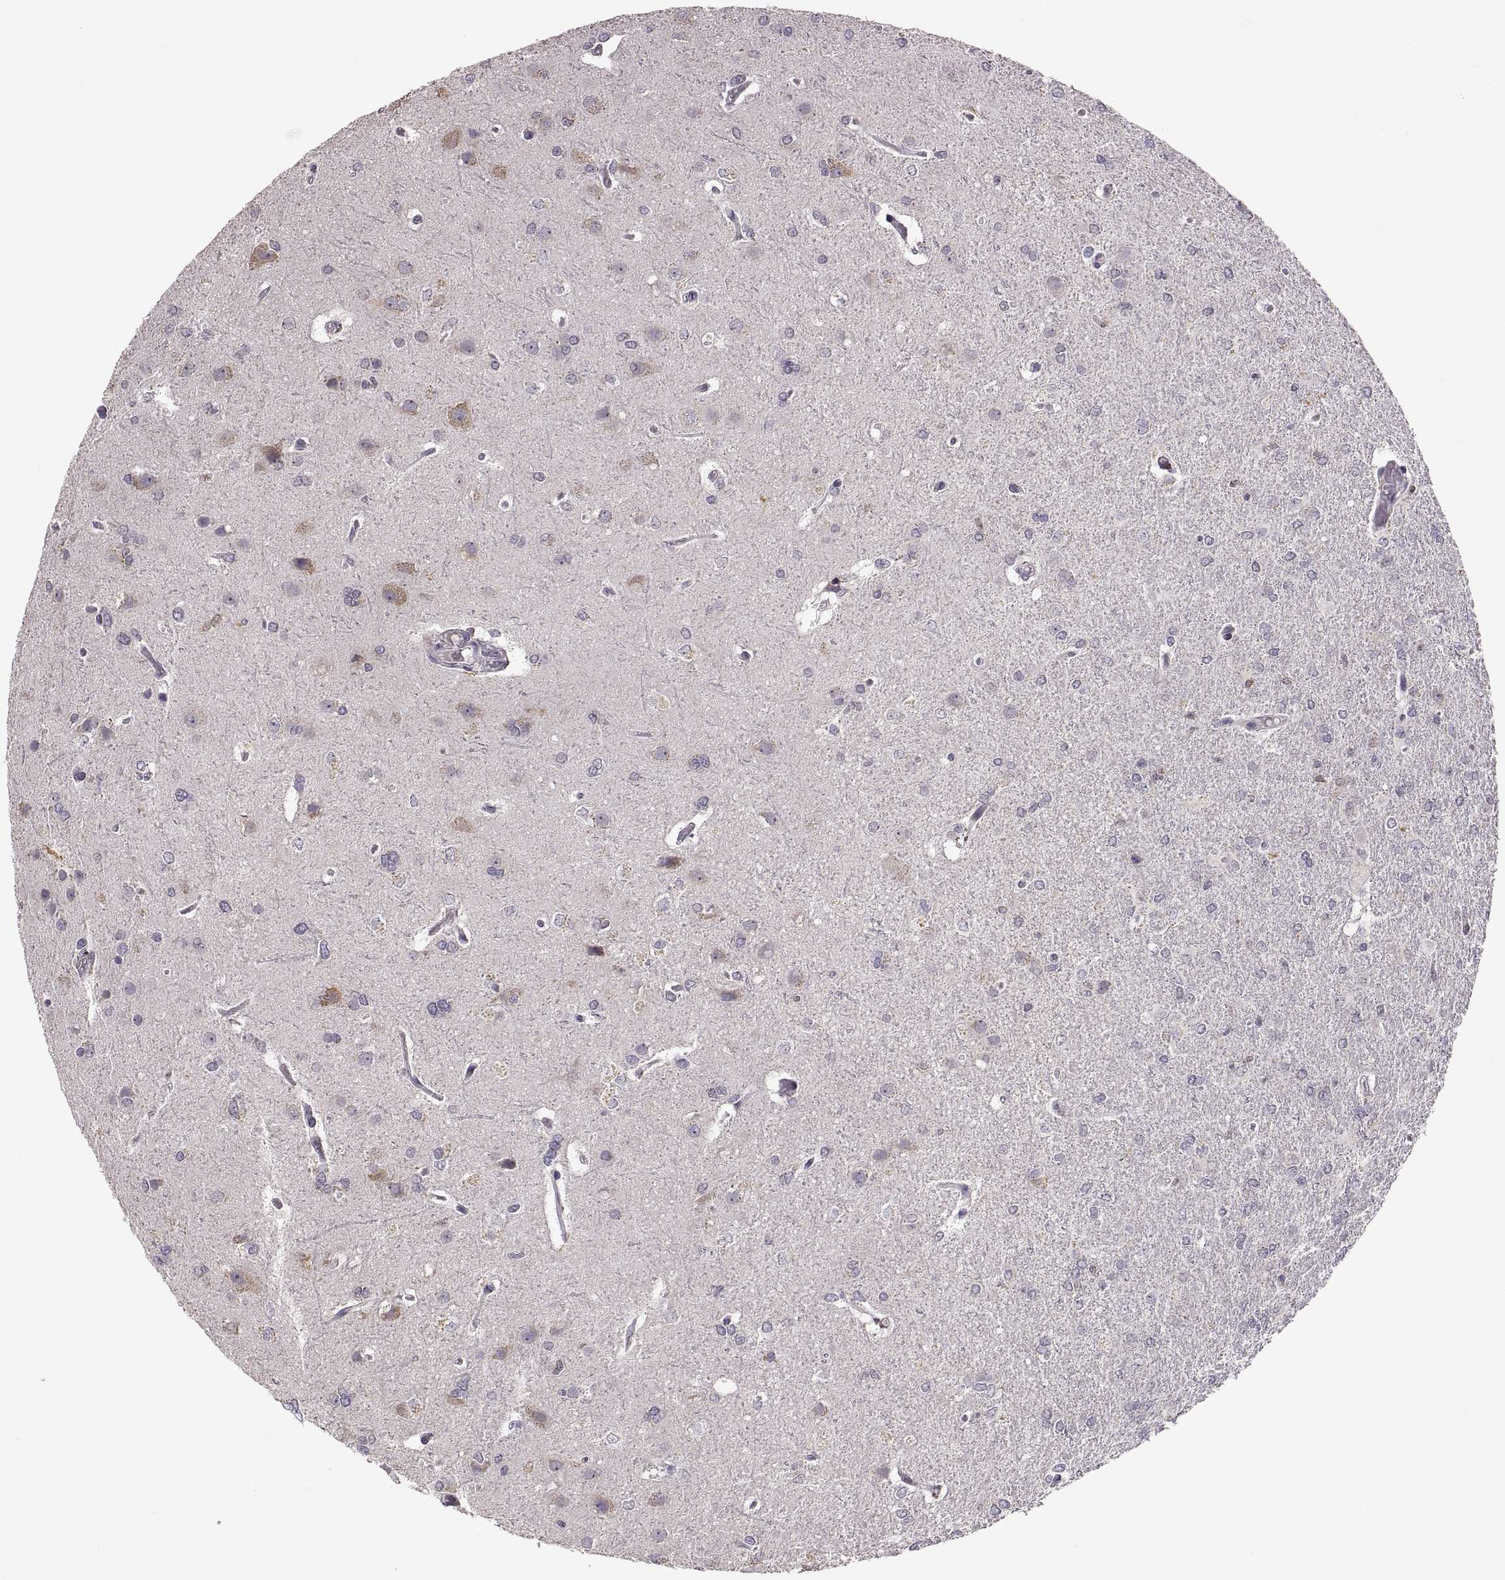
{"staining": {"intensity": "negative", "quantity": "none", "location": "none"}, "tissue": "glioma", "cell_type": "Tumor cells", "image_type": "cancer", "snomed": [{"axis": "morphology", "description": "Glioma, malignant, High grade"}, {"axis": "topography", "description": "Brain"}], "caption": "Immunohistochemistry image of neoplastic tissue: glioma stained with DAB shows no significant protein staining in tumor cells.", "gene": "HMGCR", "patient": {"sex": "male", "age": 68}}